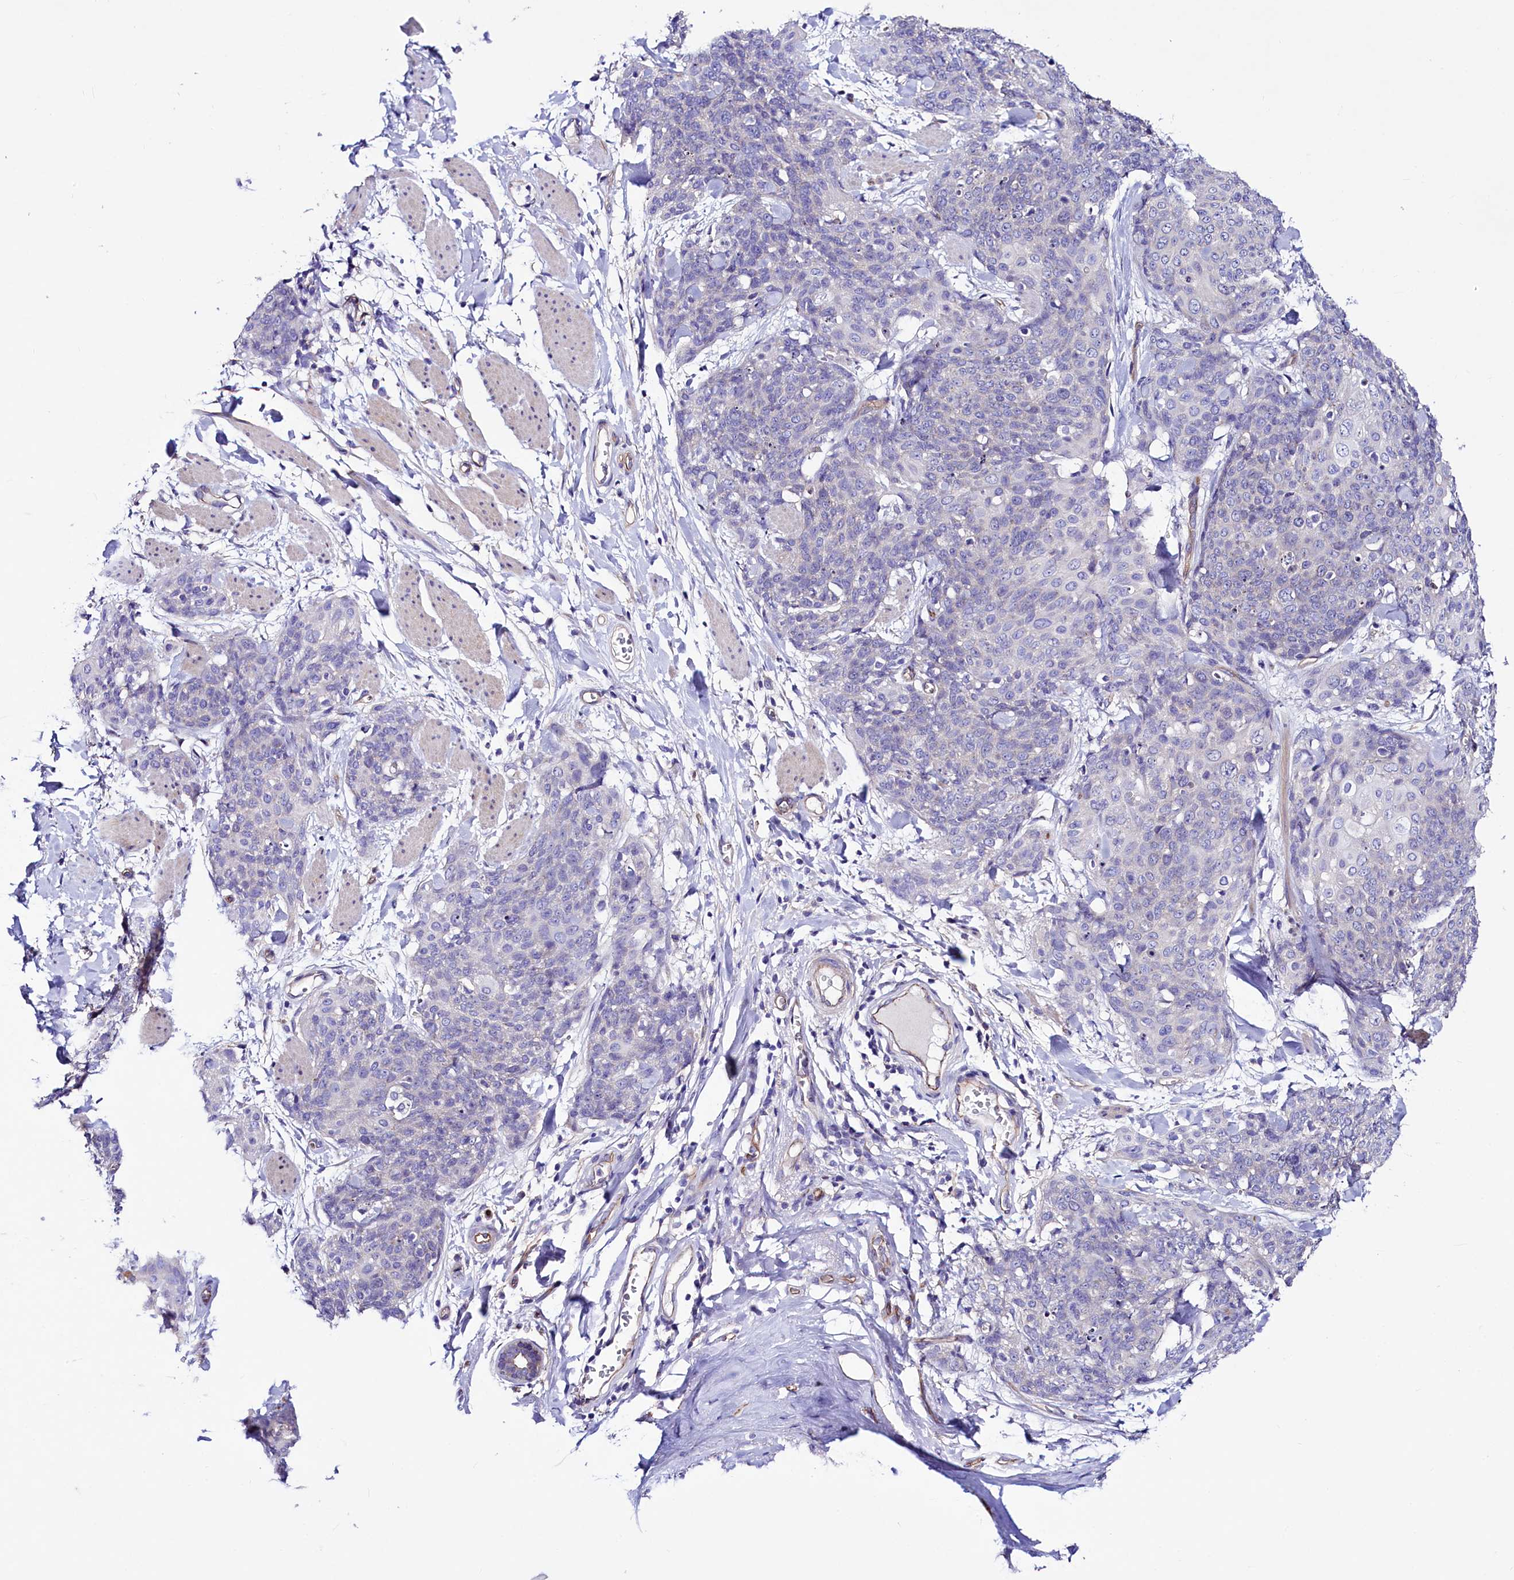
{"staining": {"intensity": "negative", "quantity": "none", "location": "none"}, "tissue": "skin cancer", "cell_type": "Tumor cells", "image_type": "cancer", "snomed": [{"axis": "morphology", "description": "Squamous cell carcinoma, NOS"}, {"axis": "topography", "description": "Skin"}, {"axis": "topography", "description": "Vulva"}], "caption": "Human squamous cell carcinoma (skin) stained for a protein using IHC shows no expression in tumor cells.", "gene": "SLF1", "patient": {"sex": "female", "age": 85}}